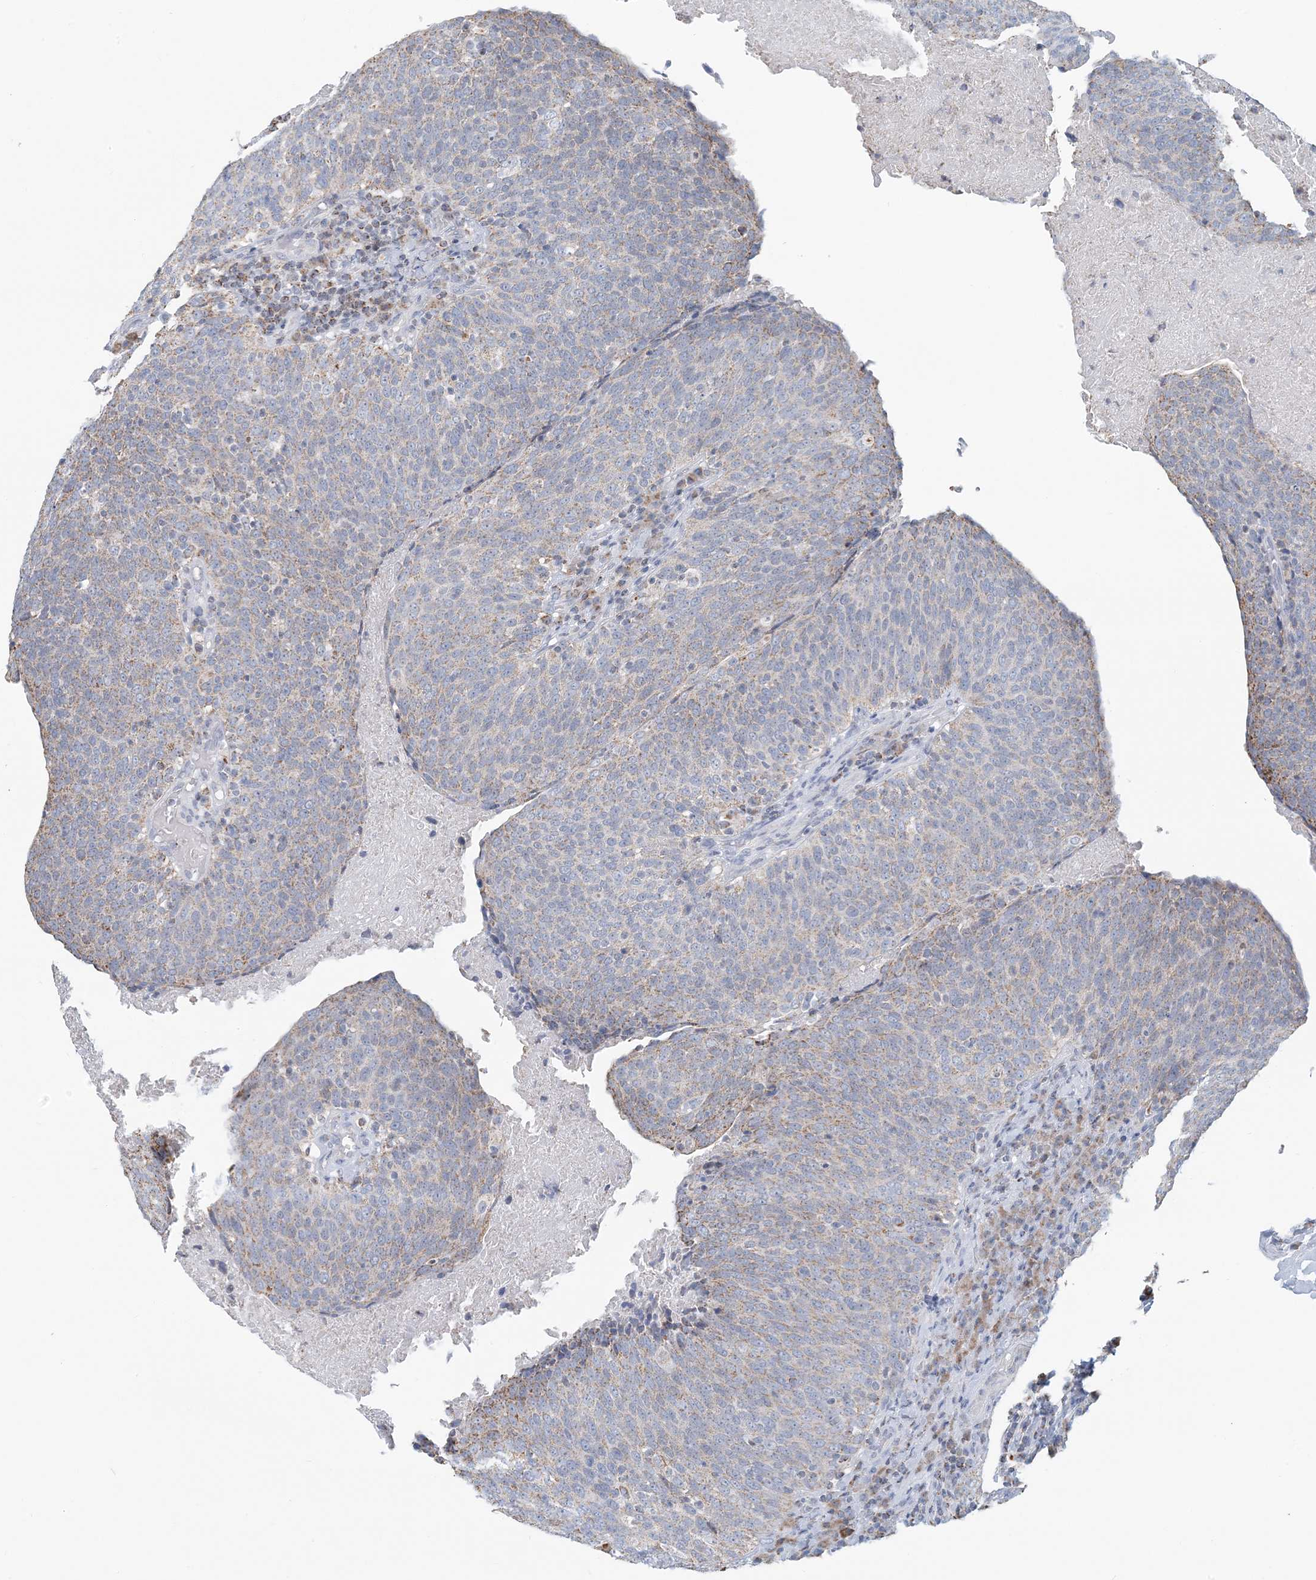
{"staining": {"intensity": "weak", "quantity": "<25%", "location": "cytoplasmic/membranous"}, "tissue": "head and neck cancer", "cell_type": "Tumor cells", "image_type": "cancer", "snomed": [{"axis": "morphology", "description": "Squamous cell carcinoma, NOS"}, {"axis": "morphology", "description": "Squamous cell carcinoma, metastatic, NOS"}, {"axis": "topography", "description": "Lymph node"}, {"axis": "topography", "description": "Head-Neck"}], "caption": "Immunohistochemistry photomicrograph of neoplastic tissue: human head and neck cancer (metastatic squamous cell carcinoma) stained with DAB (3,3'-diaminobenzidine) displays no significant protein expression in tumor cells.", "gene": "BDH1", "patient": {"sex": "male", "age": 62}}